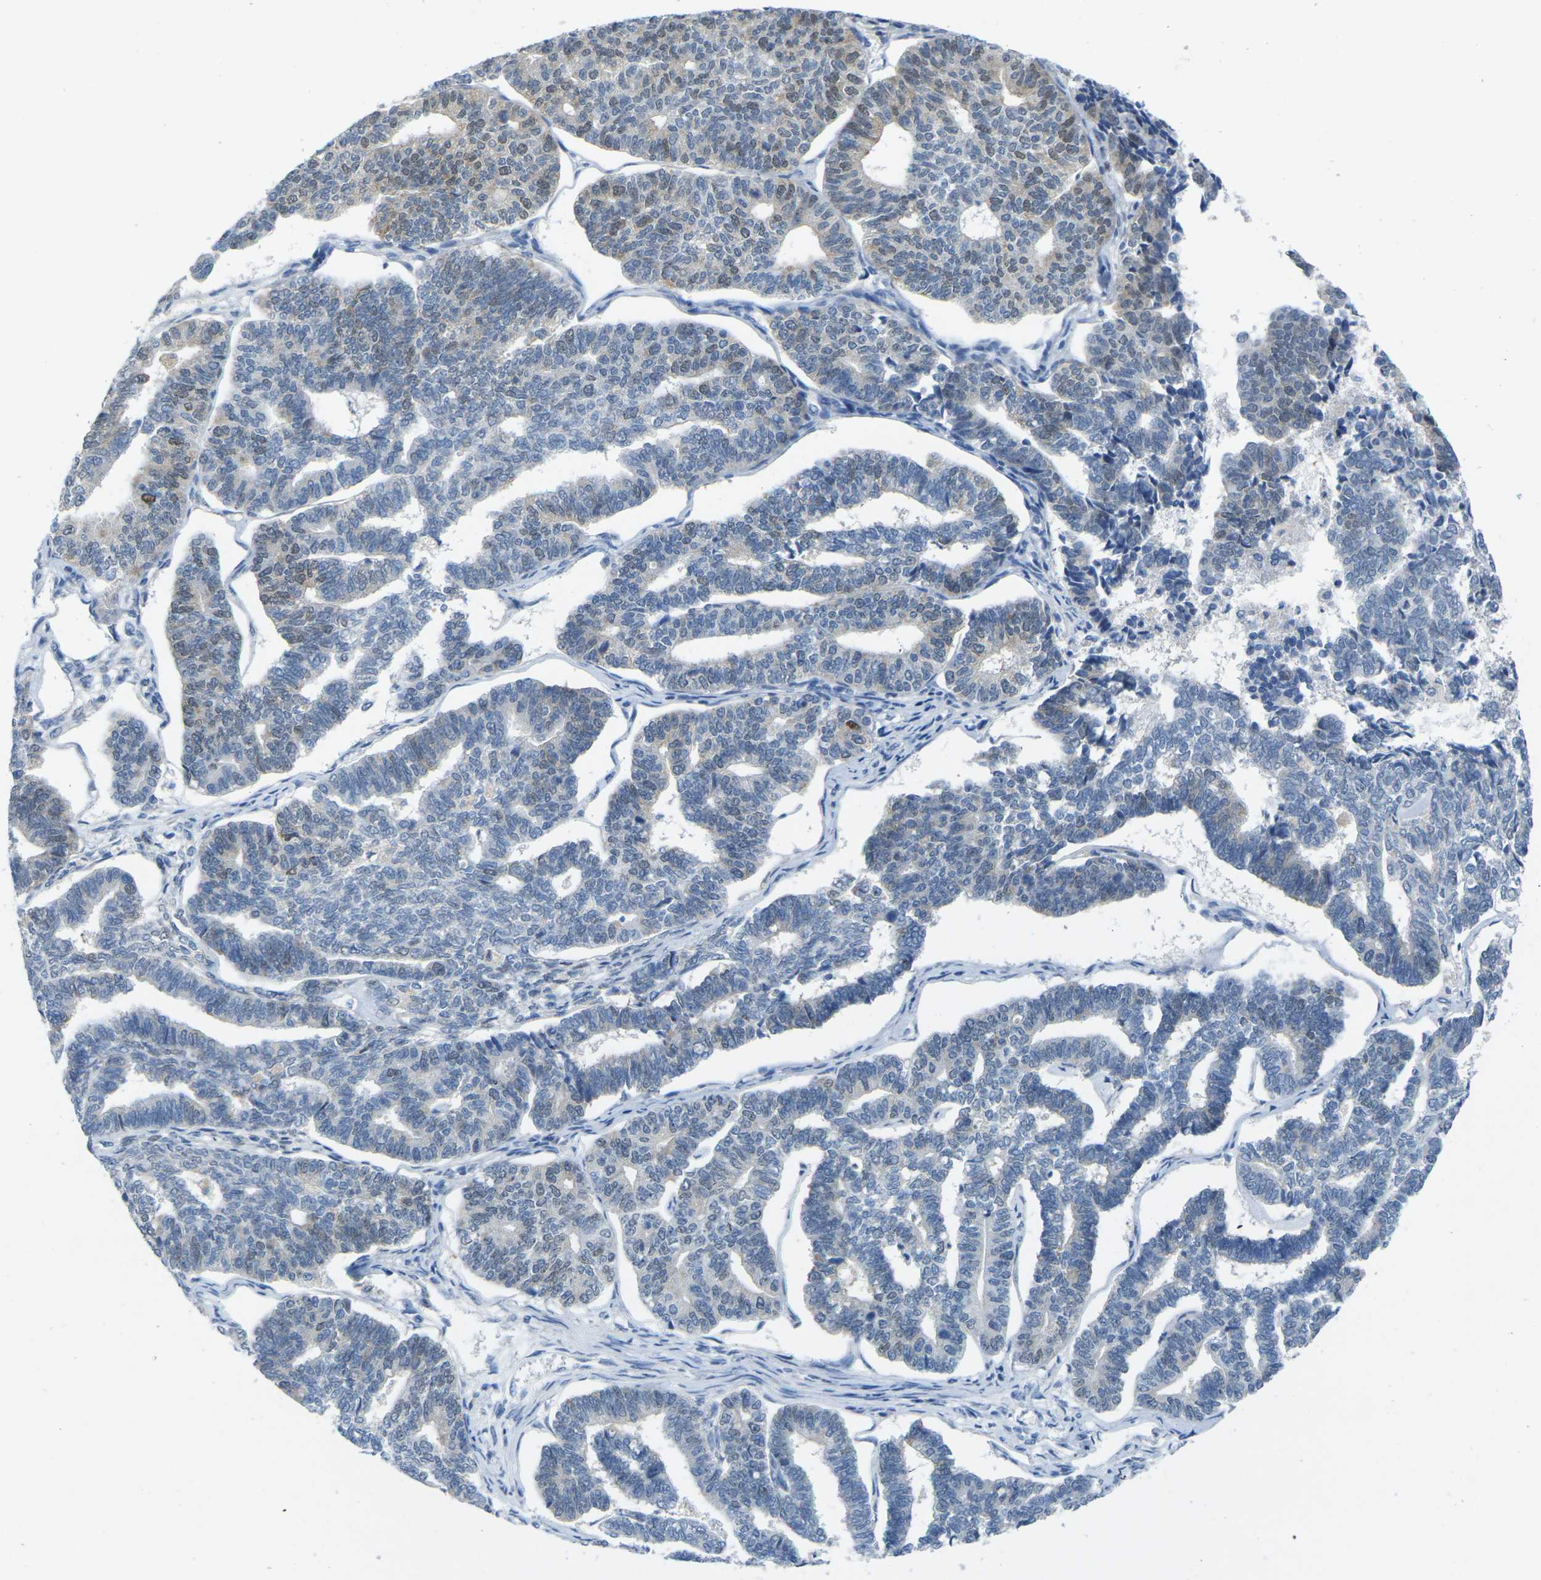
{"staining": {"intensity": "moderate", "quantity": "<25%", "location": "nuclear"}, "tissue": "endometrial cancer", "cell_type": "Tumor cells", "image_type": "cancer", "snomed": [{"axis": "morphology", "description": "Adenocarcinoma, NOS"}, {"axis": "topography", "description": "Endometrium"}], "caption": "IHC micrograph of neoplastic tissue: adenocarcinoma (endometrial) stained using immunohistochemistry (IHC) shows low levels of moderate protein expression localized specifically in the nuclear of tumor cells, appearing as a nuclear brown color.", "gene": "CDK2", "patient": {"sex": "female", "age": 70}}